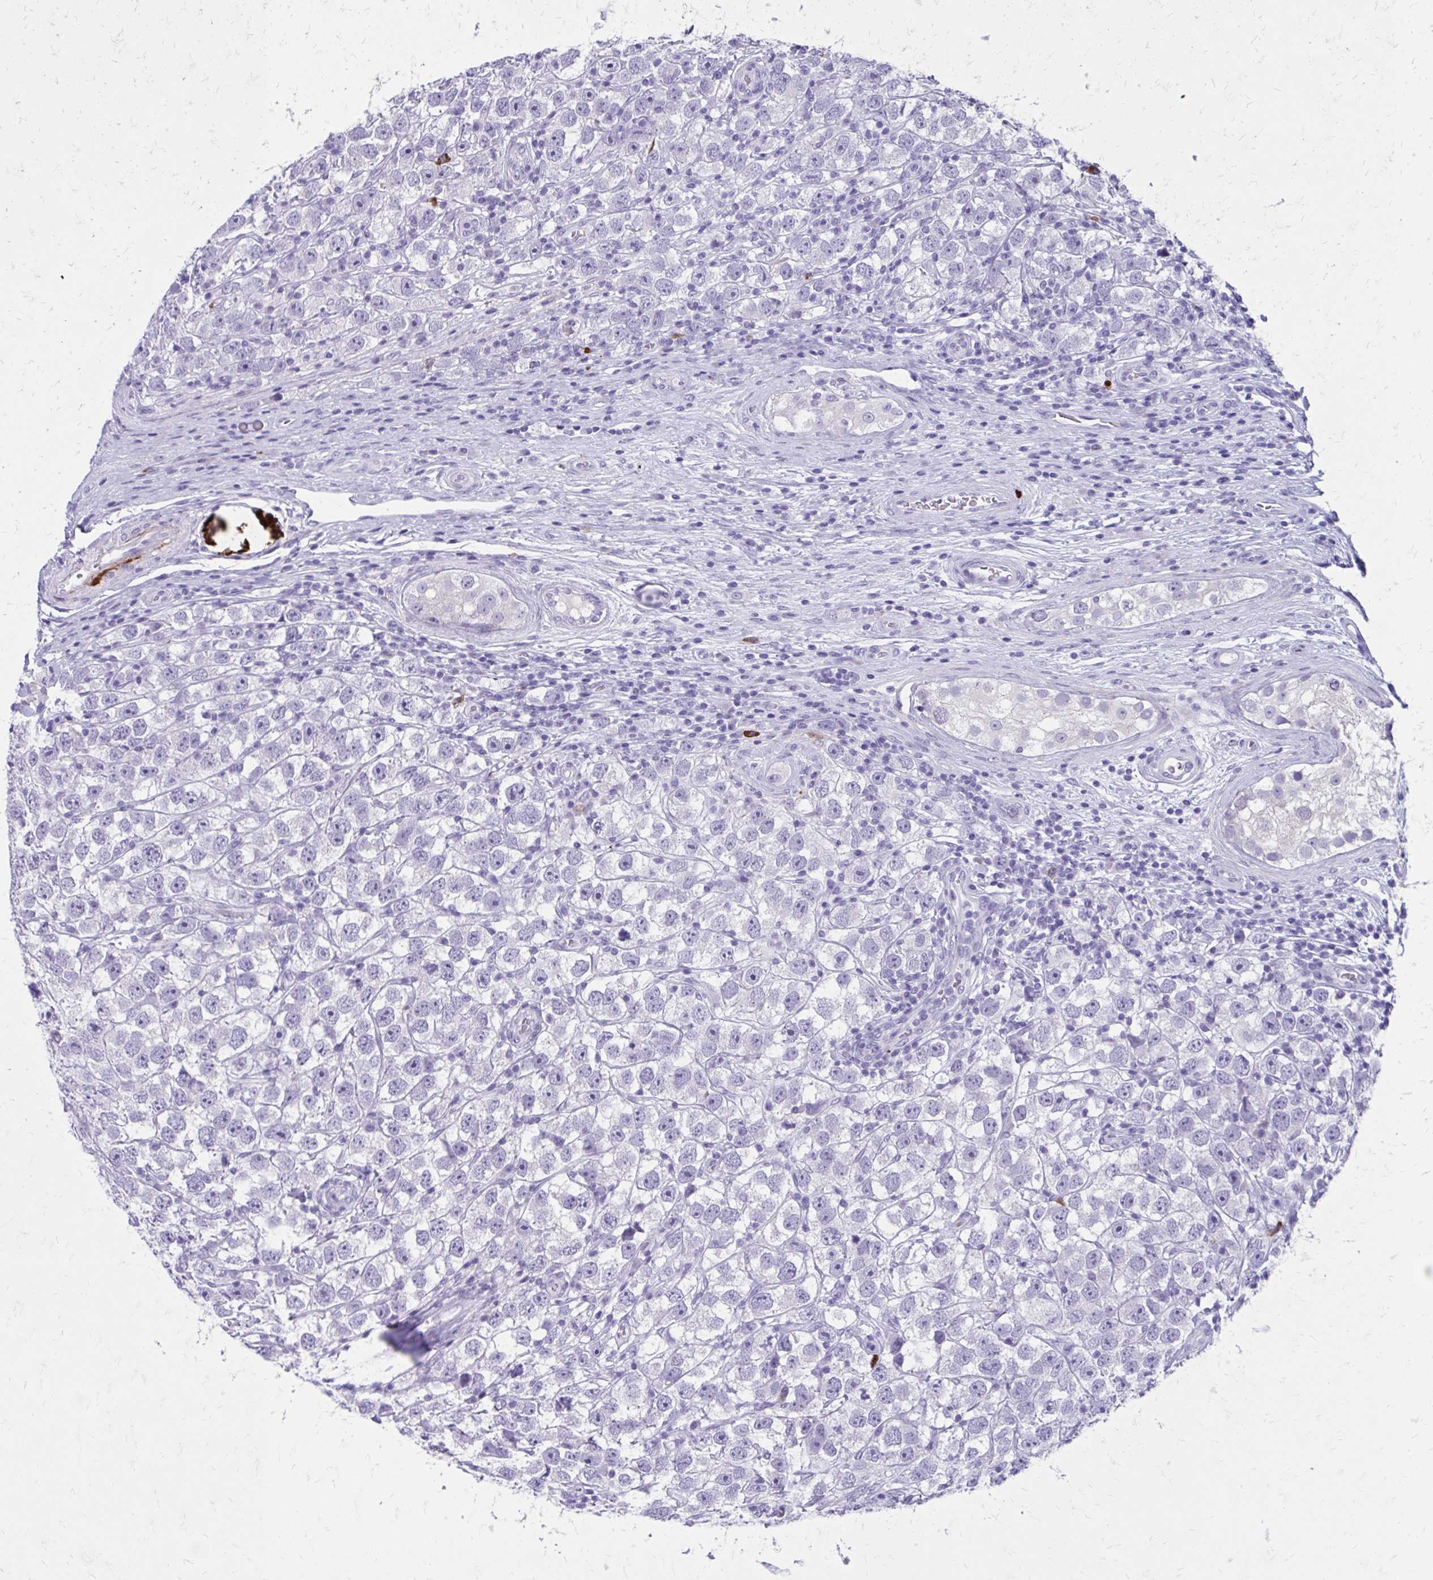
{"staining": {"intensity": "negative", "quantity": "none", "location": "none"}, "tissue": "testis cancer", "cell_type": "Tumor cells", "image_type": "cancer", "snomed": [{"axis": "morphology", "description": "Seminoma, NOS"}, {"axis": "topography", "description": "Testis"}], "caption": "A photomicrograph of testis cancer (seminoma) stained for a protein exhibits no brown staining in tumor cells. The staining is performed using DAB (3,3'-diaminobenzidine) brown chromogen with nuclei counter-stained in using hematoxylin.", "gene": "SATL1", "patient": {"sex": "male", "age": 26}}